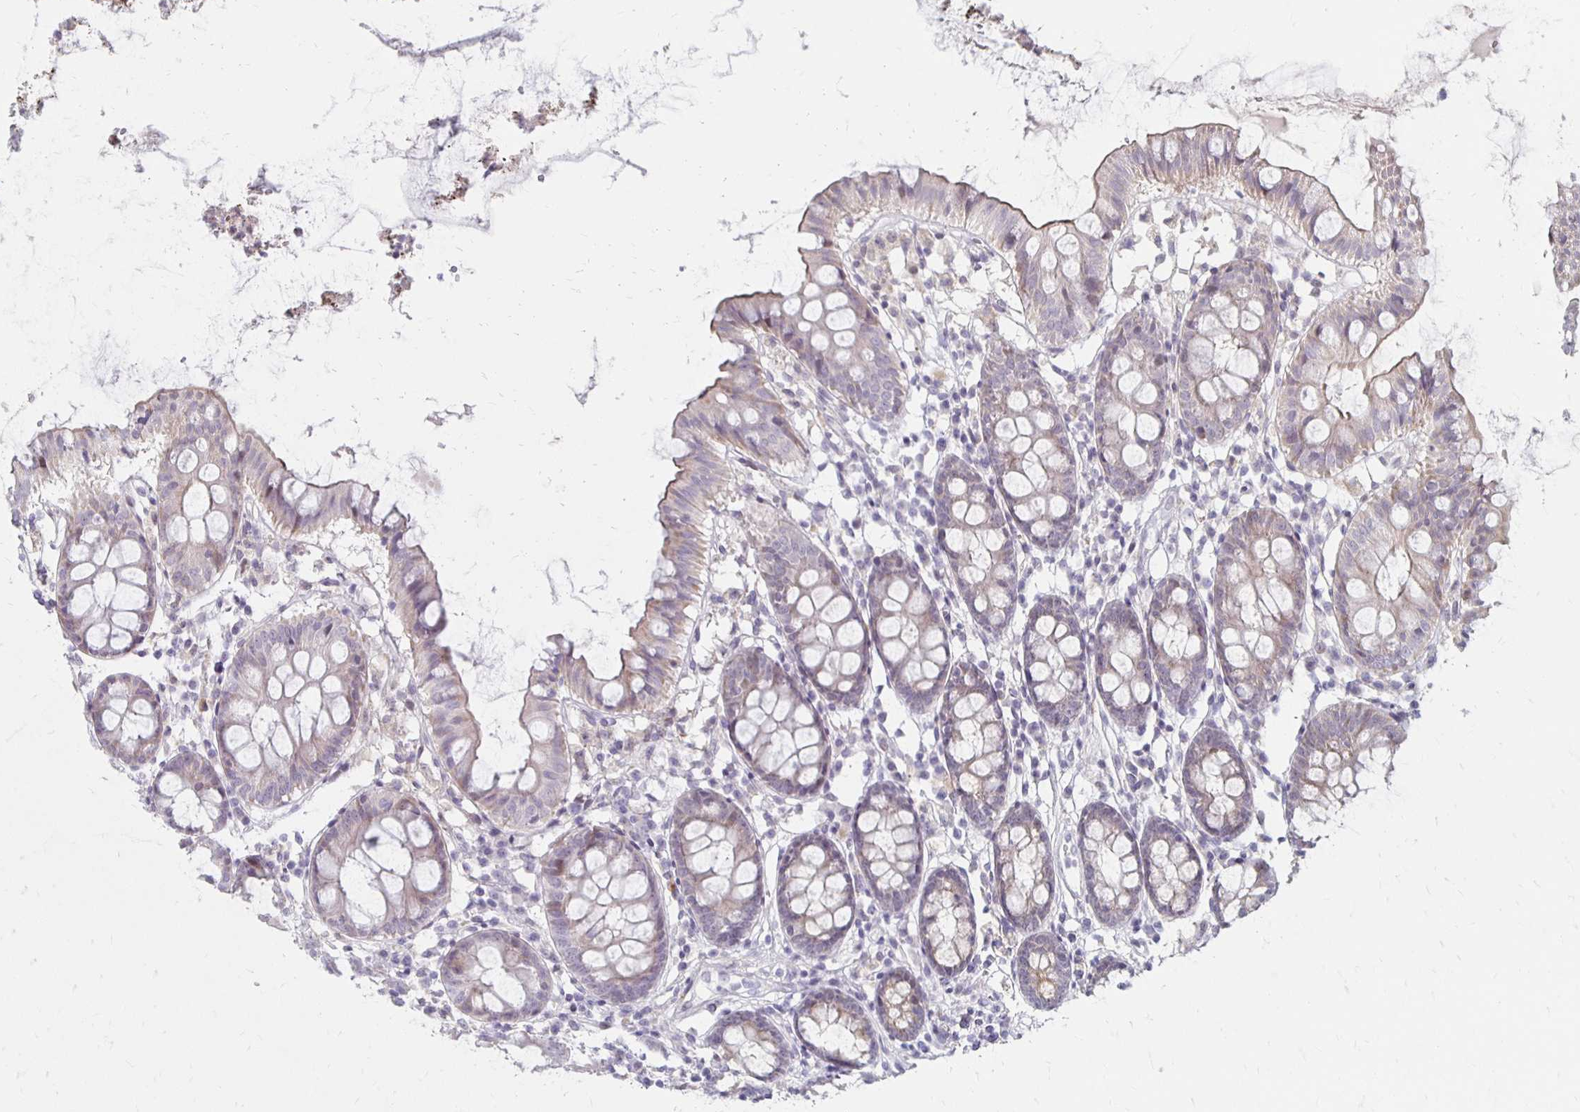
{"staining": {"intensity": "negative", "quantity": "none", "location": "none"}, "tissue": "colon", "cell_type": "Endothelial cells", "image_type": "normal", "snomed": [{"axis": "morphology", "description": "Normal tissue, NOS"}, {"axis": "topography", "description": "Colon"}], "caption": "Immunohistochemistry micrograph of normal human colon stained for a protein (brown), which demonstrates no expression in endothelial cells.", "gene": "DAGLA", "patient": {"sex": "female", "age": 84}}